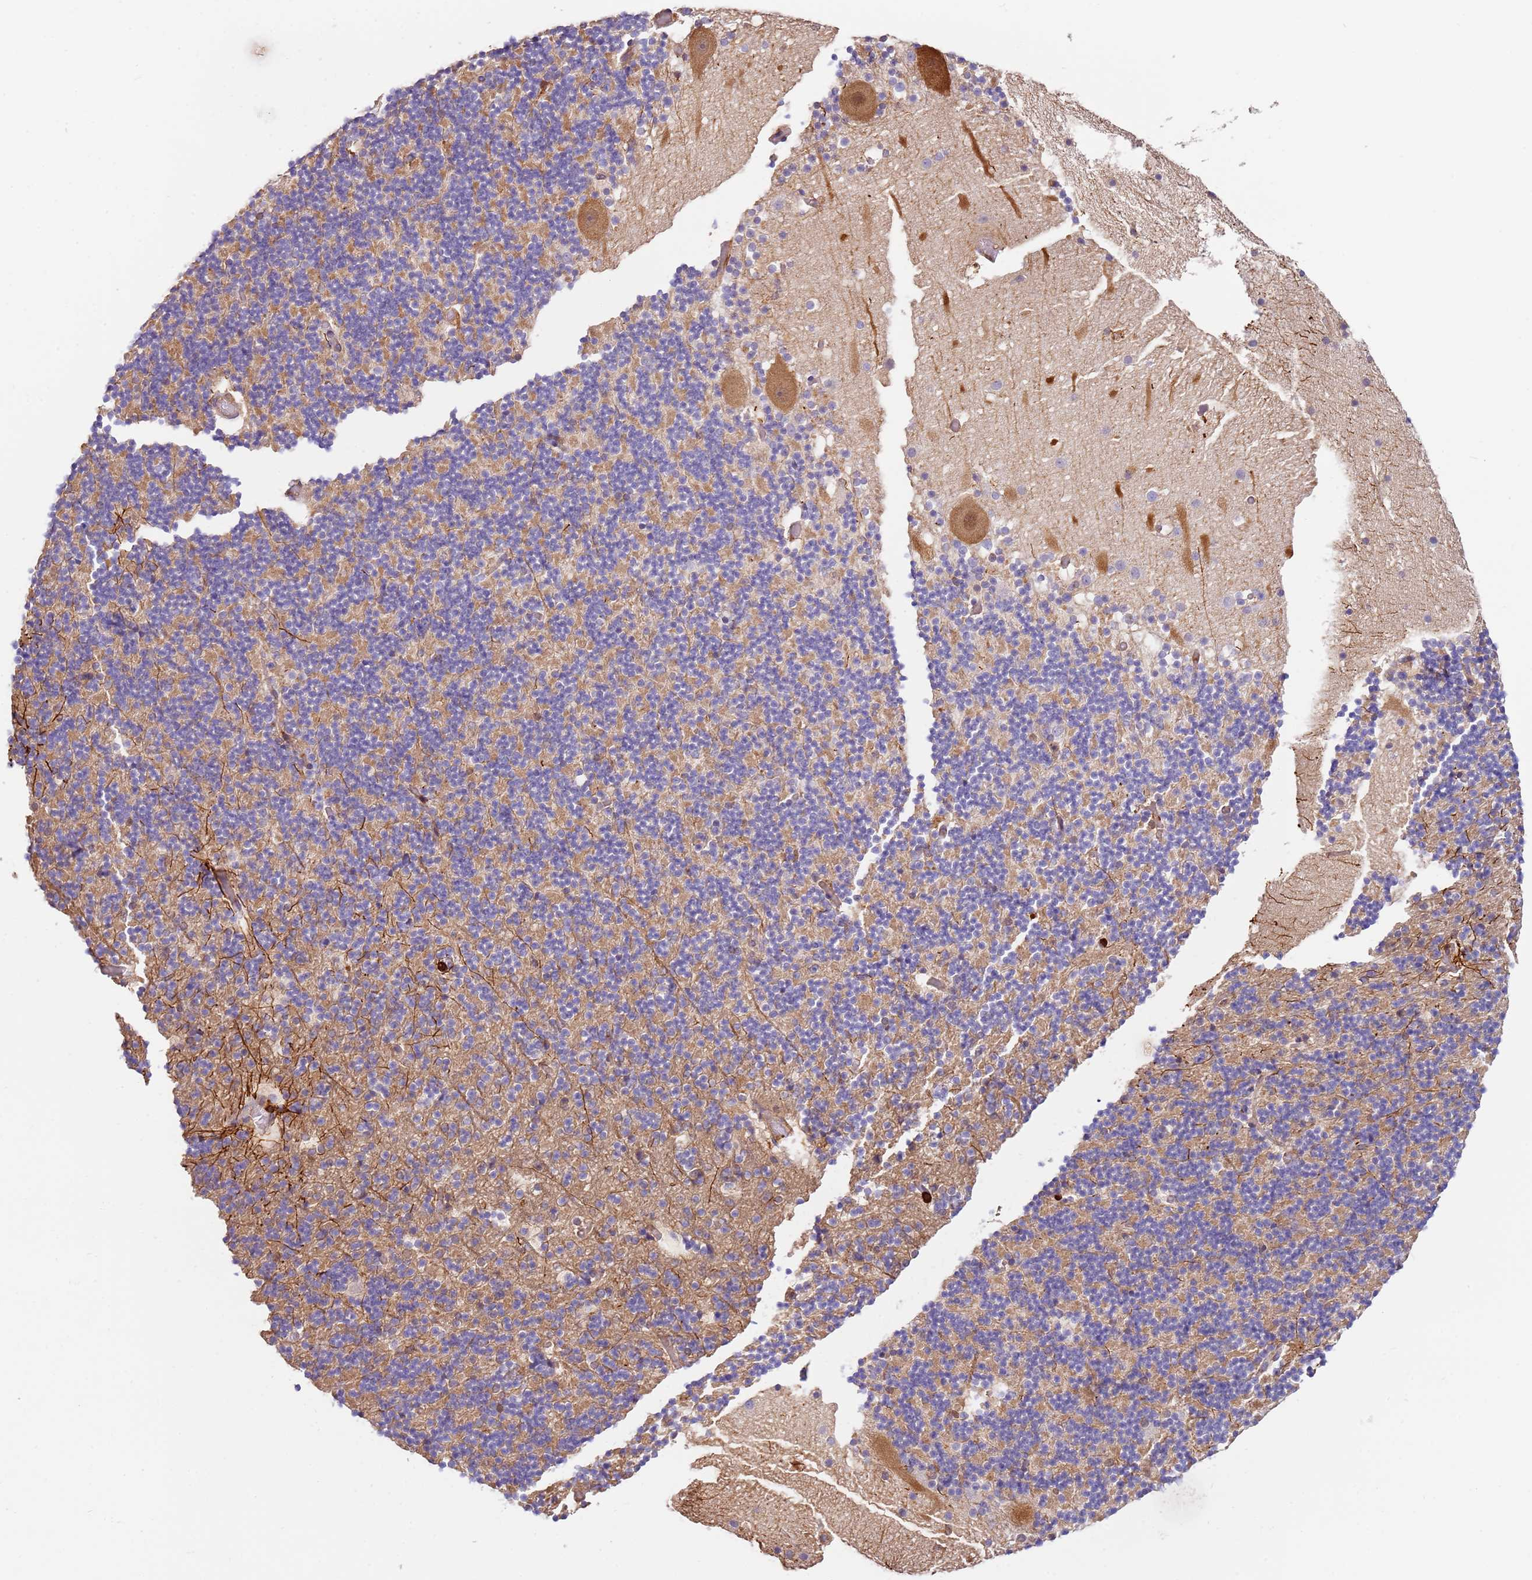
{"staining": {"intensity": "moderate", "quantity": "25%-75%", "location": "cytoplasmic/membranous"}, "tissue": "cerebellum", "cell_type": "Cells in granular layer", "image_type": "normal", "snomed": [{"axis": "morphology", "description": "Normal tissue, NOS"}, {"axis": "topography", "description": "Cerebellum"}], "caption": "Normal cerebellum reveals moderate cytoplasmic/membranous staining in about 25%-75% of cells in granular layer.", "gene": "OR6P1", "patient": {"sex": "male", "age": 57}}